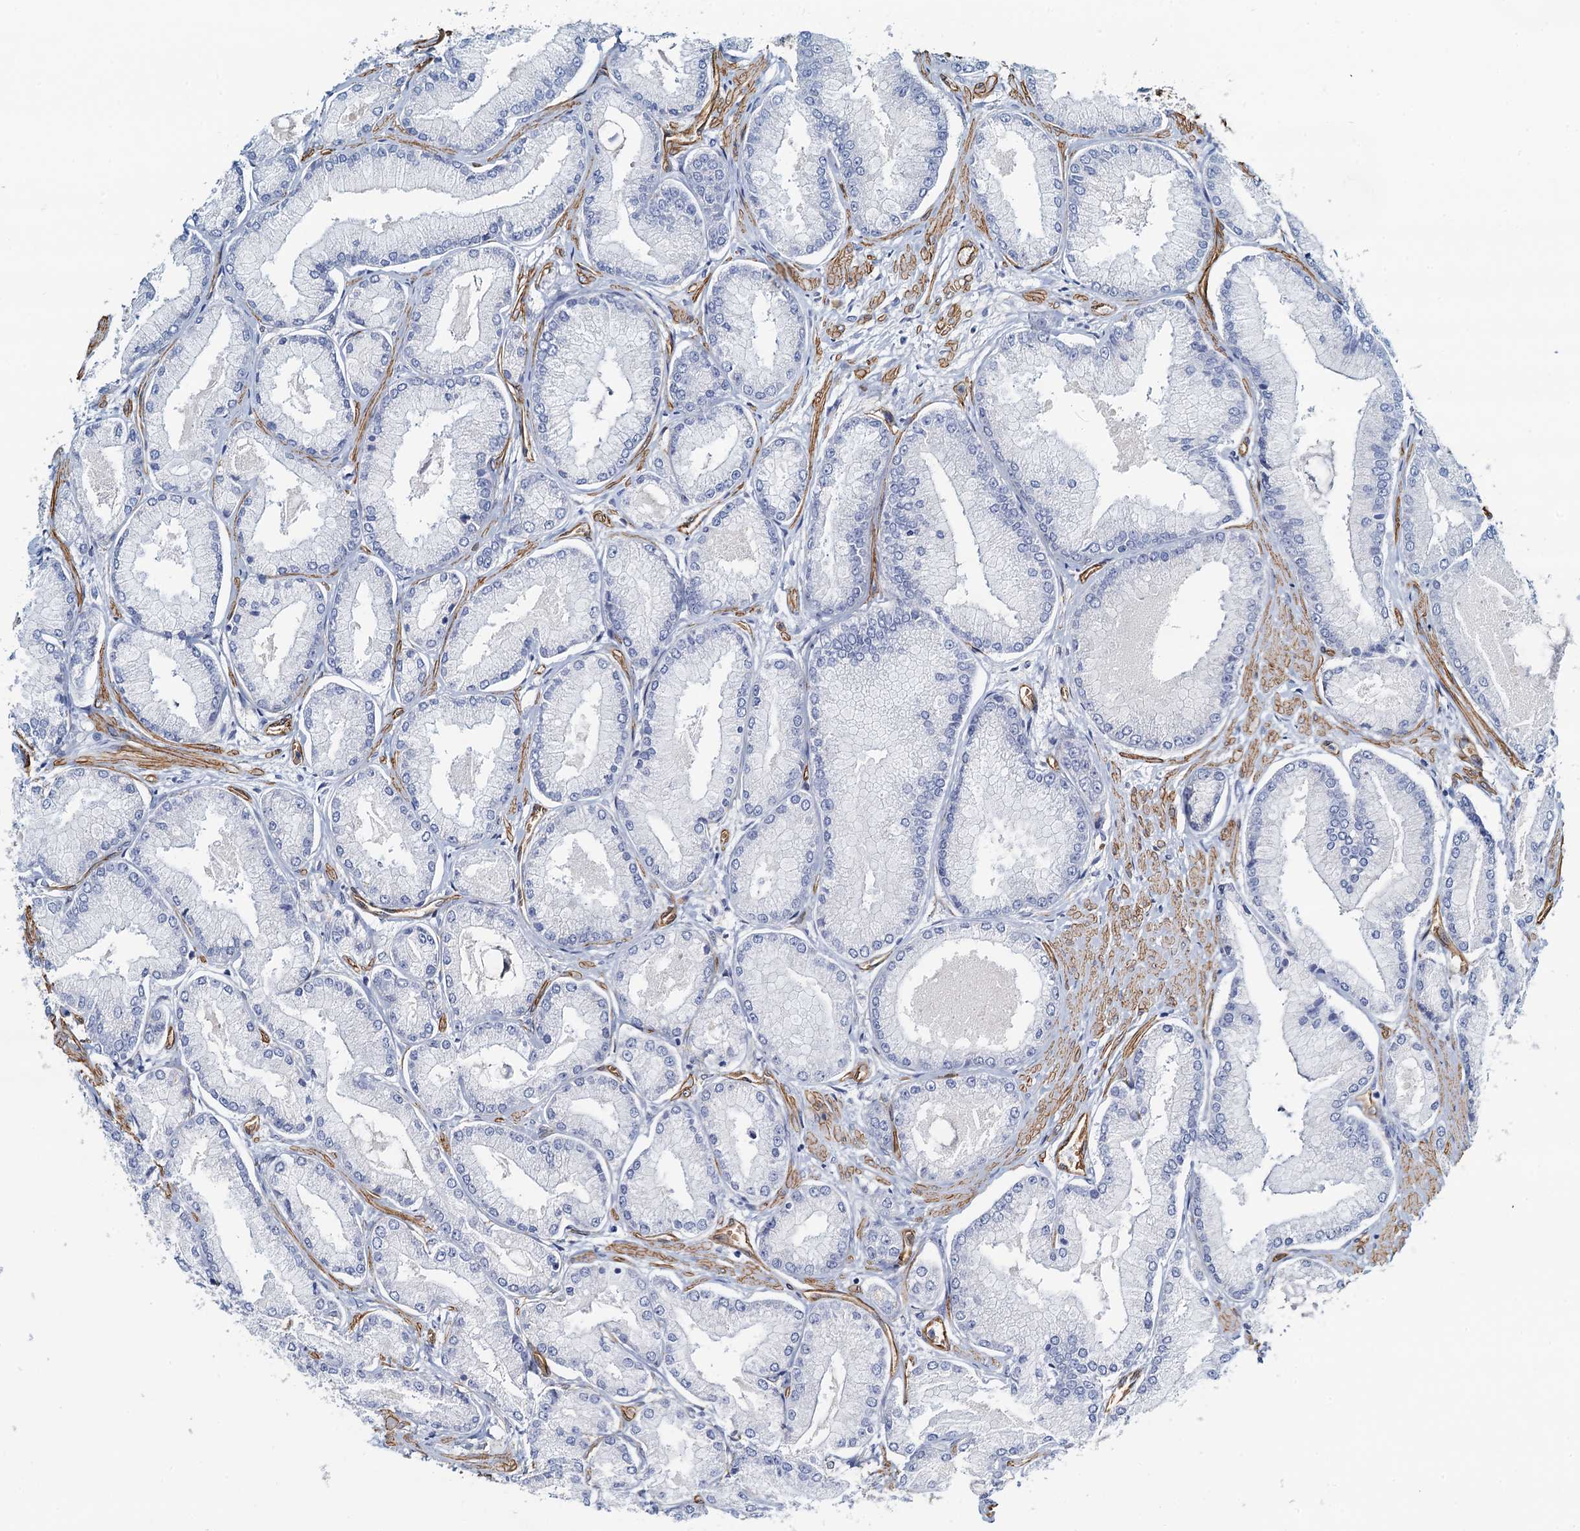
{"staining": {"intensity": "negative", "quantity": "none", "location": "none"}, "tissue": "prostate cancer", "cell_type": "Tumor cells", "image_type": "cancer", "snomed": [{"axis": "morphology", "description": "Adenocarcinoma, Low grade"}, {"axis": "topography", "description": "Prostate"}], "caption": "A histopathology image of low-grade adenocarcinoma (prostate) stained for a protein exhibits no brown staining in tumor cells. Nuclei are stained in blue.", "gene": "DGKG", "patient": {"sex": "male", "age": 74}}